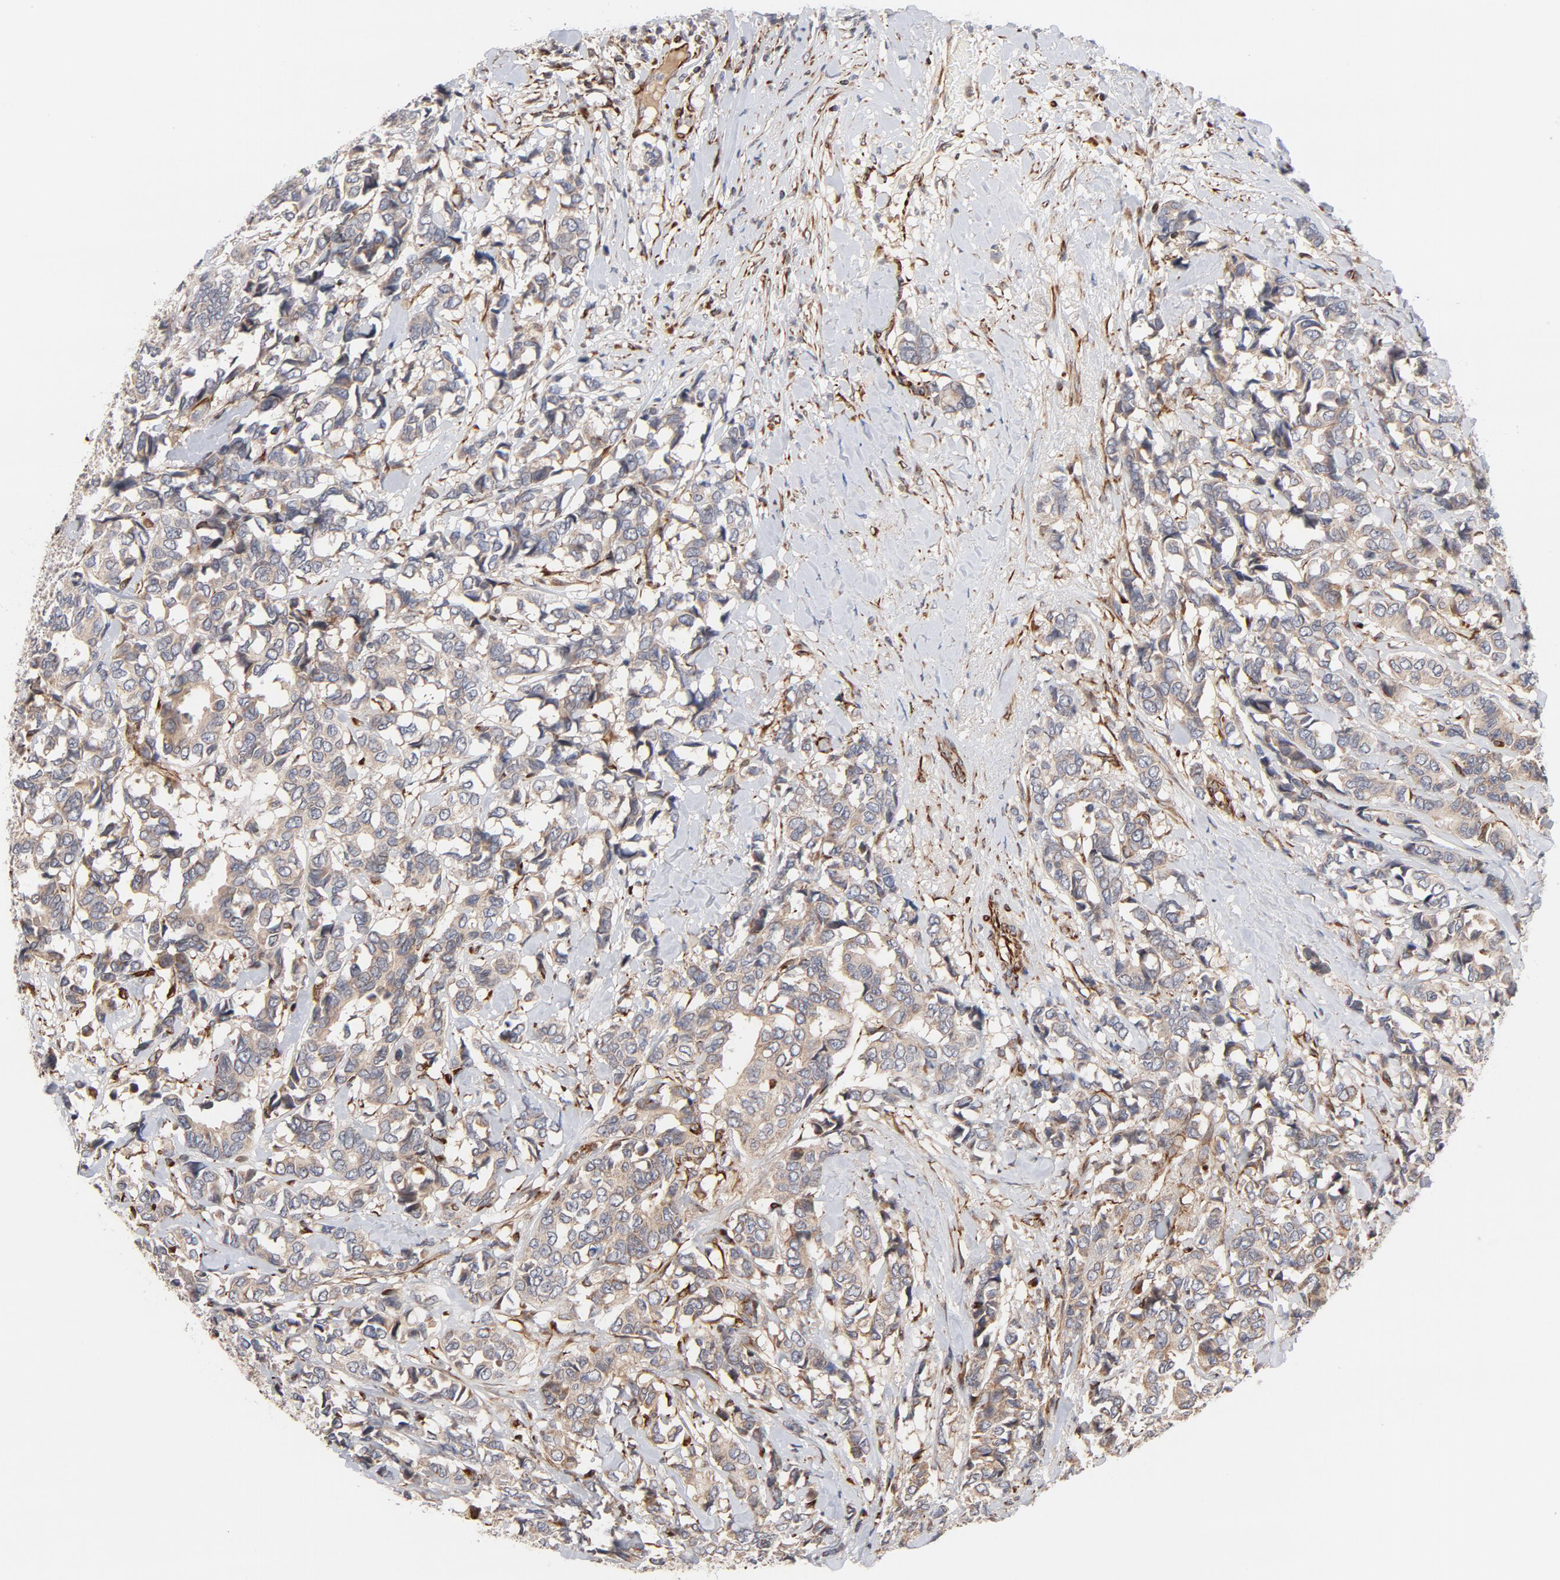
{"staining": {"intensity": "weak", "quantity": ">75%", "location": "cytoplasmic/membranous"}, "tissue": "breast cancer", "cell_type": "Tumor cells", "image_type": "cancer", "snomed": [{"axis": "morphology", "description": "Duct carcinoma"}, {"axis": "topography", "description": "Breast"}], "caption": "This photomicrograph demonstrates immunohistochemistry staining of human breast cancer, with low weak cytoplasmic/membranous positivity in about >75% of tumor cells.", "gene": "DNAAF2", "patient": {"sex": "female", "age": 87}}